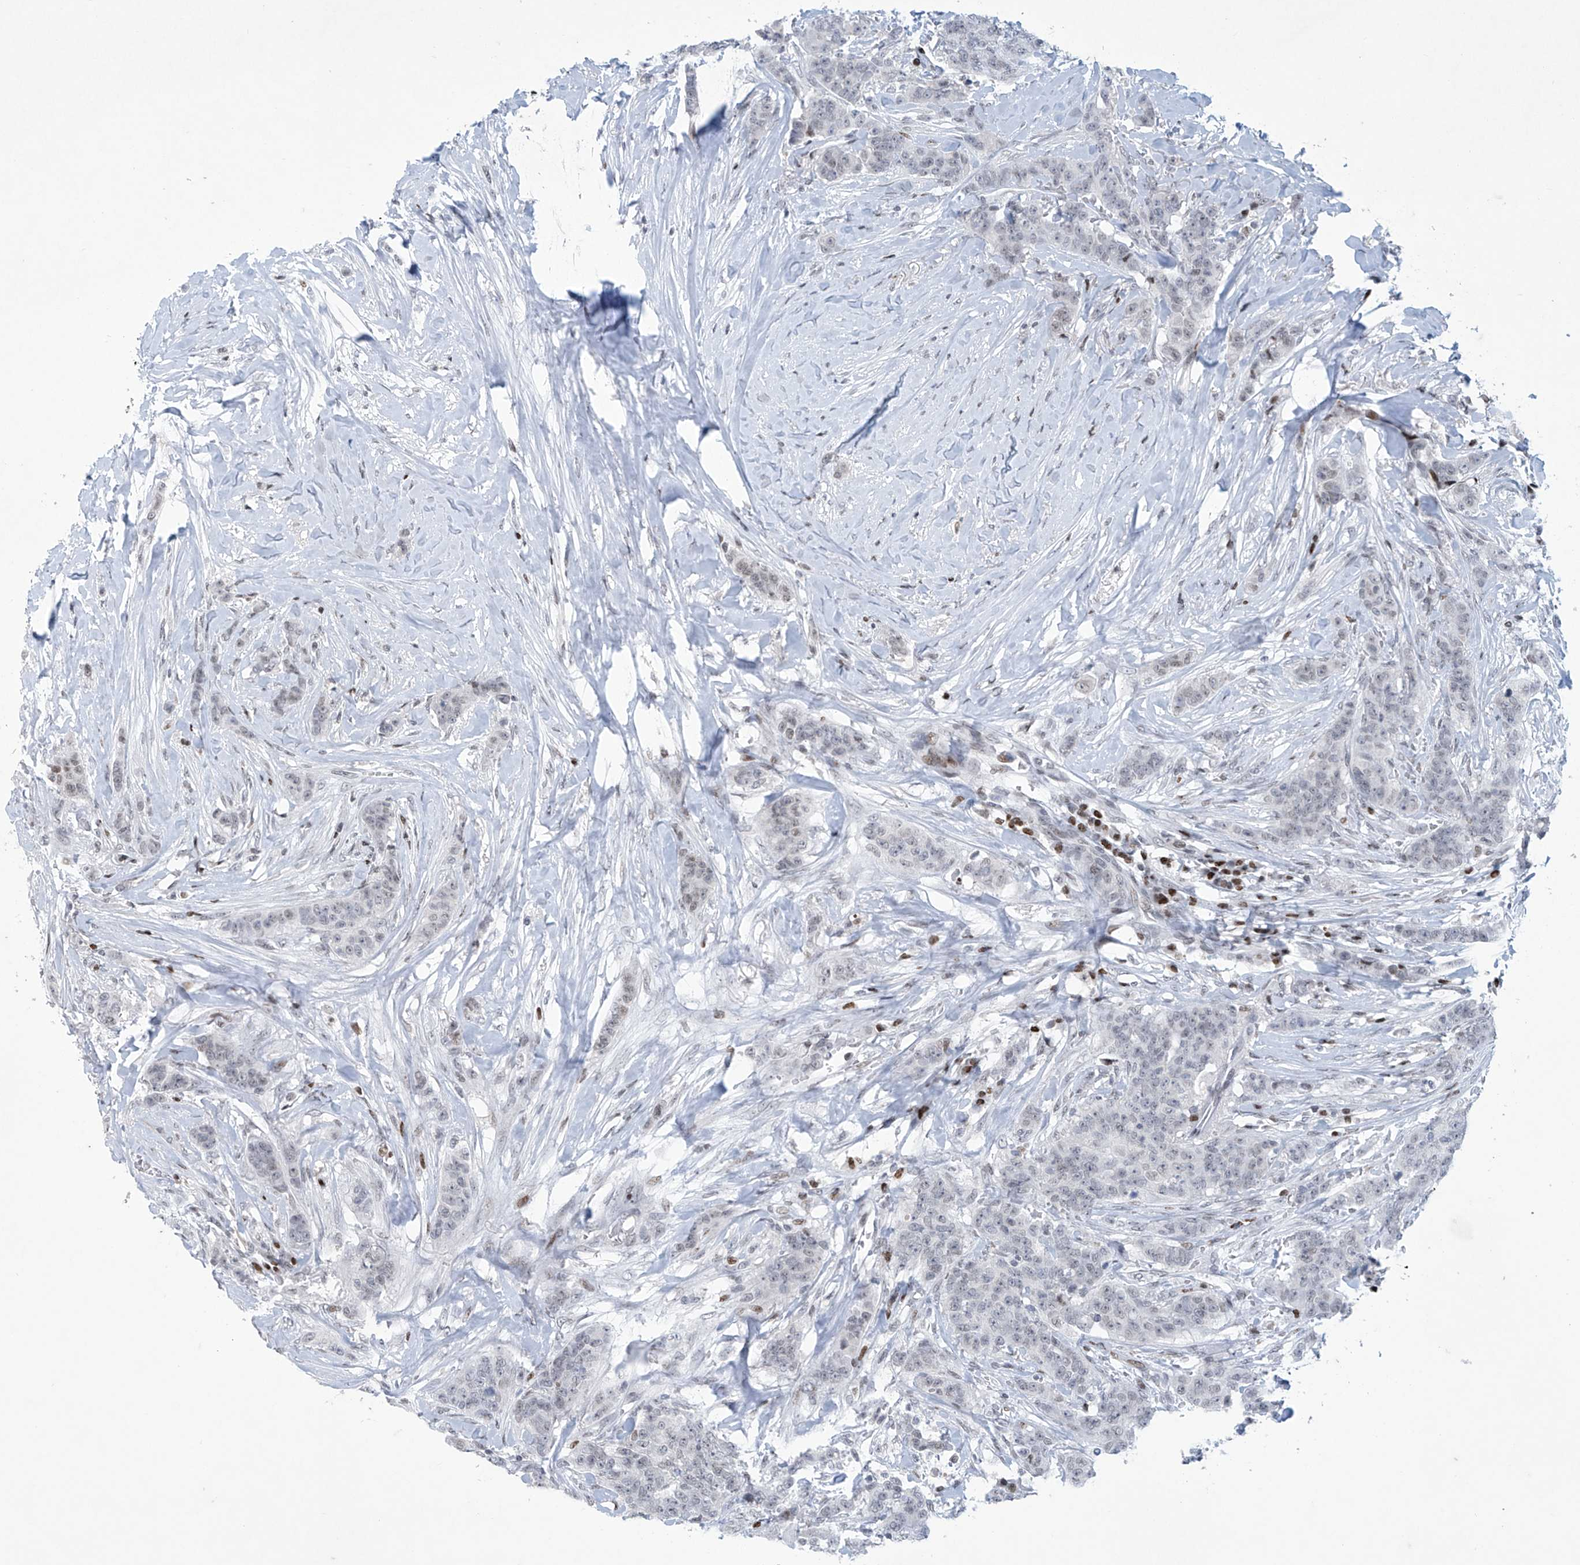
{"staining": {"intensity": "weak", "quantity": "<25%", "location": "nuclear"}, "tissue": "breast cancer", "cell_type": "Tumor cells", "image_type": "cancer", "snomed": [{"axis": "morphology", "description": "Duct carcinoma"}, {"axis": "topography", "description": "Breast"}], "caption": "This is an IHC histopathology image of invasive ductal carcinoma (breast). There is no expression in tumor cells.", "gene": "RFX7", "patient": {"sex": "female", "age": 40}}